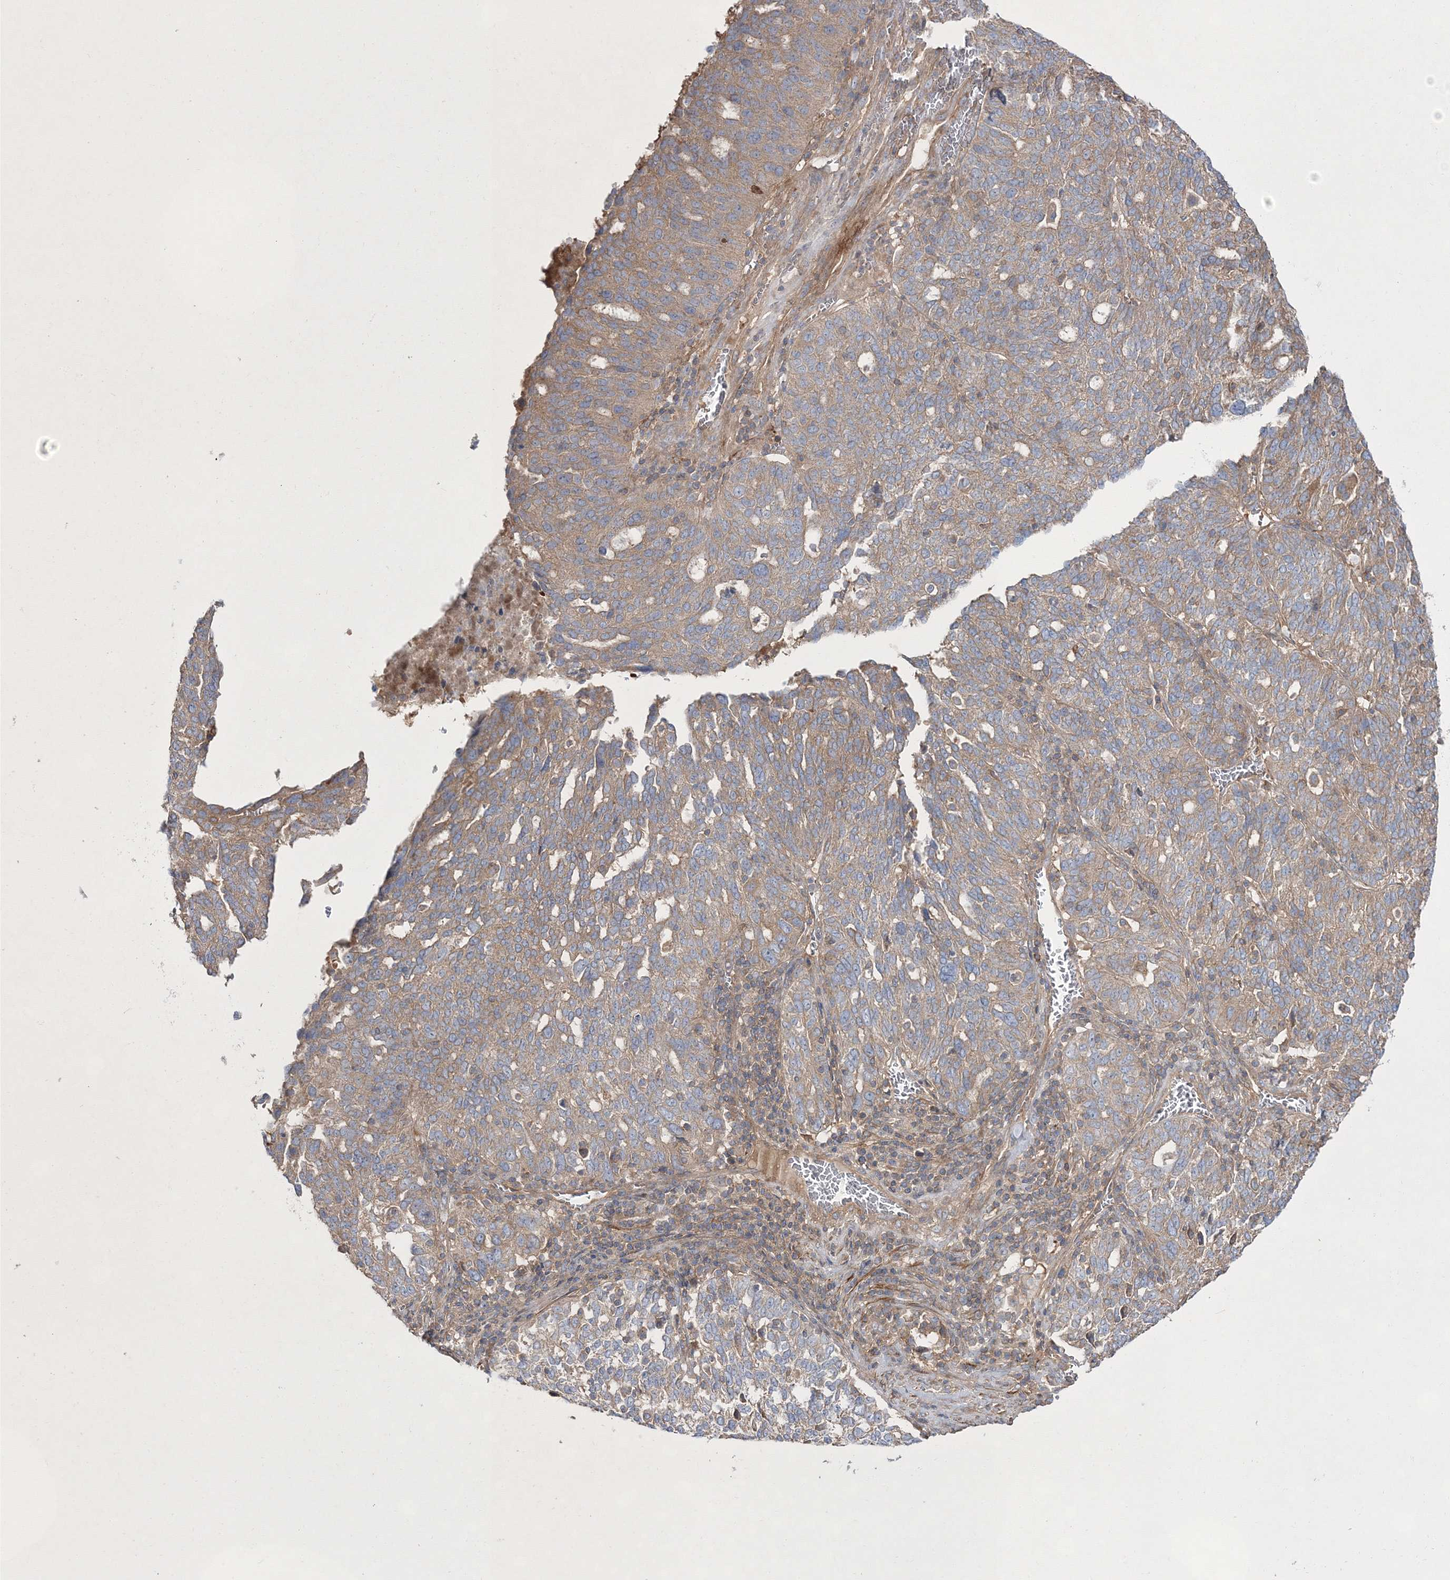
{"staining": {"intensity": "weak", "quantity": "25%-75%", "location": "cytoplasmic/membranous"}, "tissue": "ovarian cancer", "cell_type": "Tumor cells", "image_type": "cancer", "snomed": [{"axis": "morphology", "description": "Cystadenocarcinoma, serous, NOS"}, {"axis": "topography", "description": "Ovary"}], "caption": "A low amount of weak cytoplasmic/membranous staining is present in about 25%-75% of tumor cells in serous cystadenocarcinoma (ovarian) tissue.", "gene": "ZSWIM6", "patient": {"sex": "female", "age": 59}}